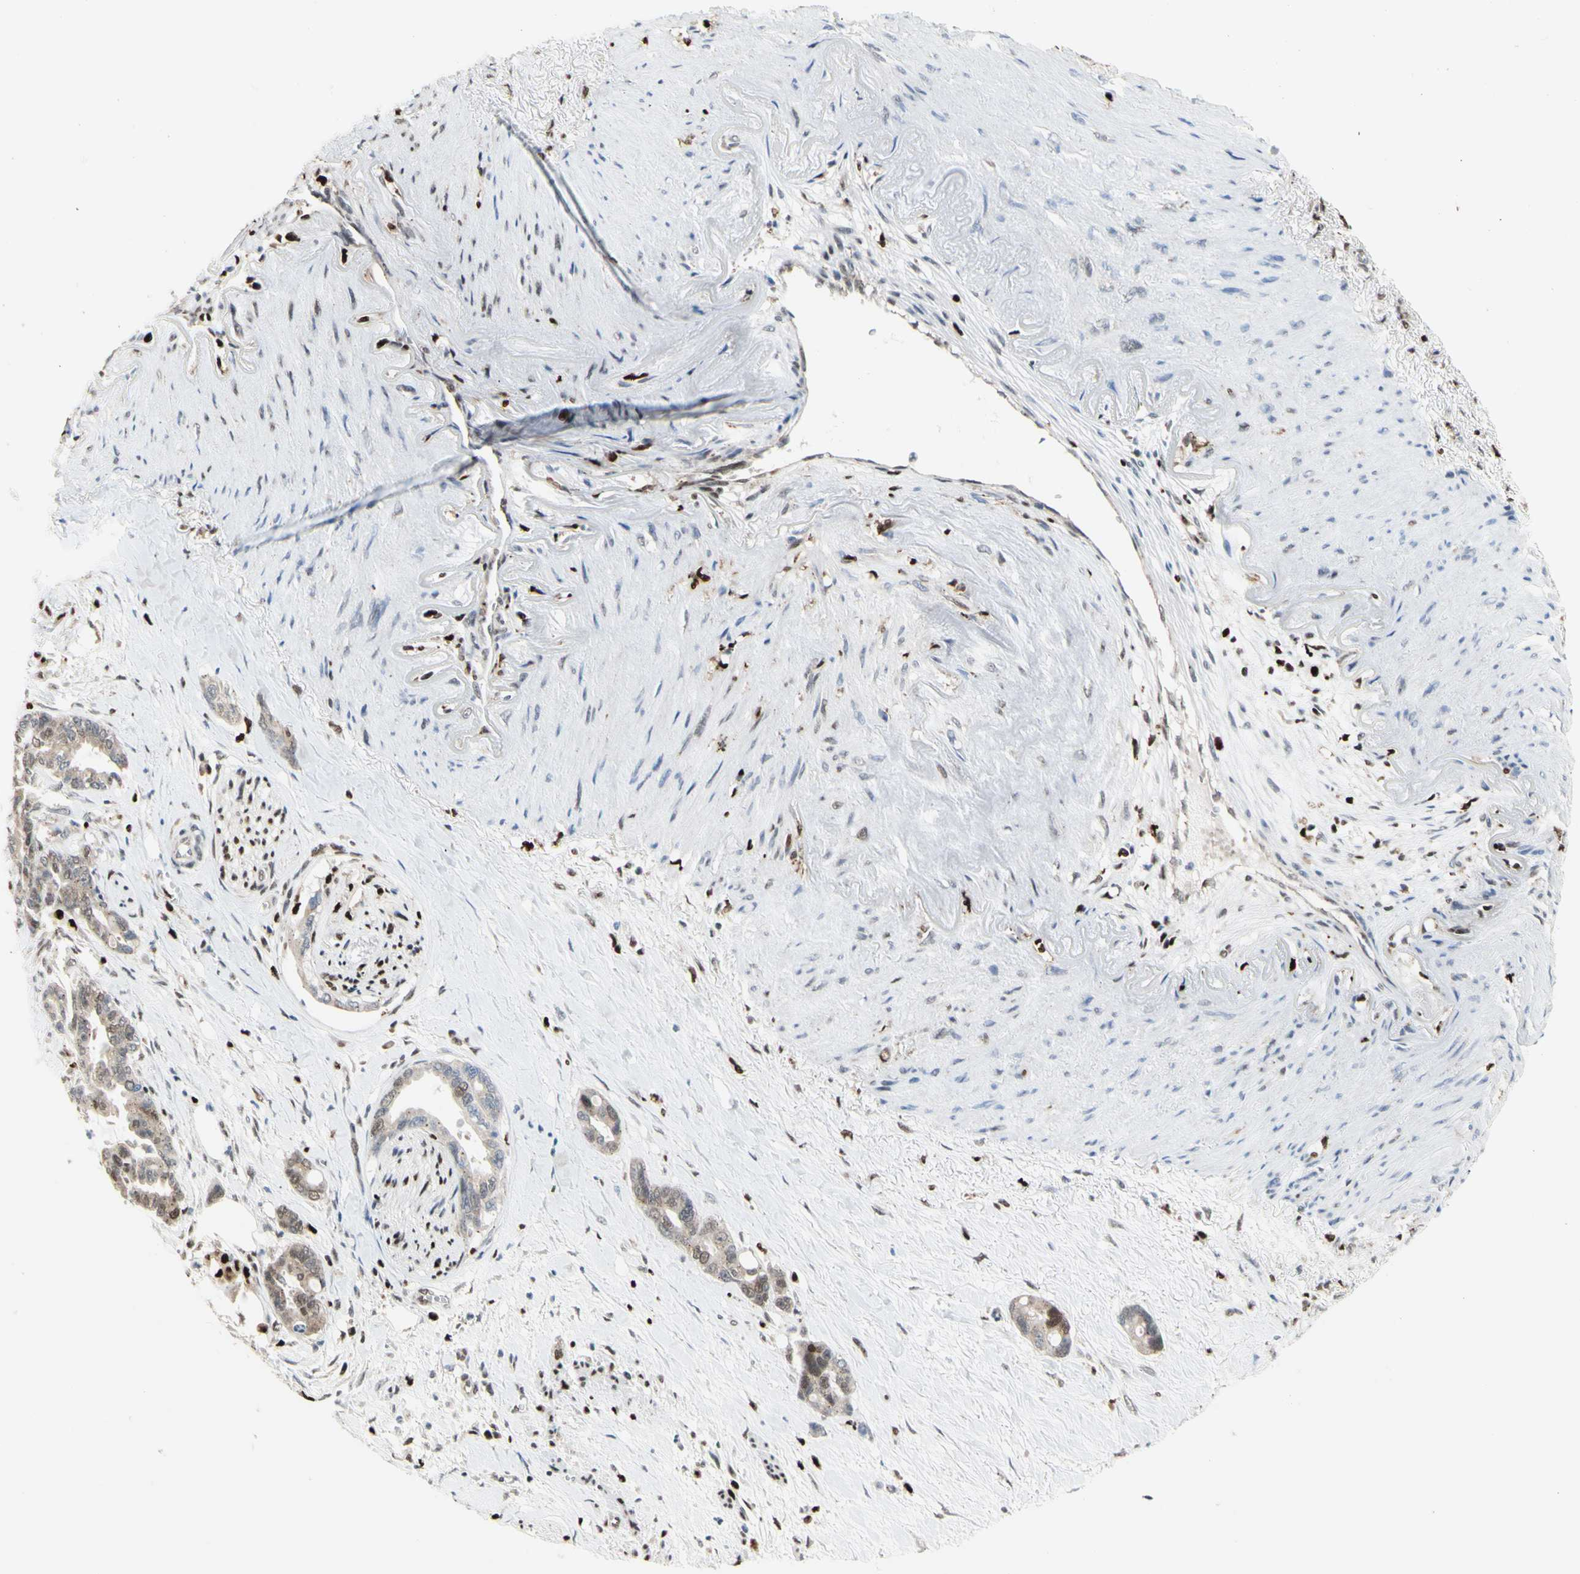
{"staining": {"intensity": "weak", "quantity": ">75%", "location": "cytoplasmic/membranous"}, "tissue": "pancreatic cancer", "cell_type": "Tumor cells", "image_type": "cancer", "snomed": [{"axis": "morphology", "description": "Adenocarcinoma, NOS"}, {"axis": "topography", "description": "Pancreas"}], "caption": "There is low levels of weak cytoplasmic/membranous positivity in tumor cells of pancreatic cancer (adenocarcinoma), as demonstrated by immunohistochemical staining (brown color).", "gene": "EED", "patient": {"sex": "male", "age": 70}}